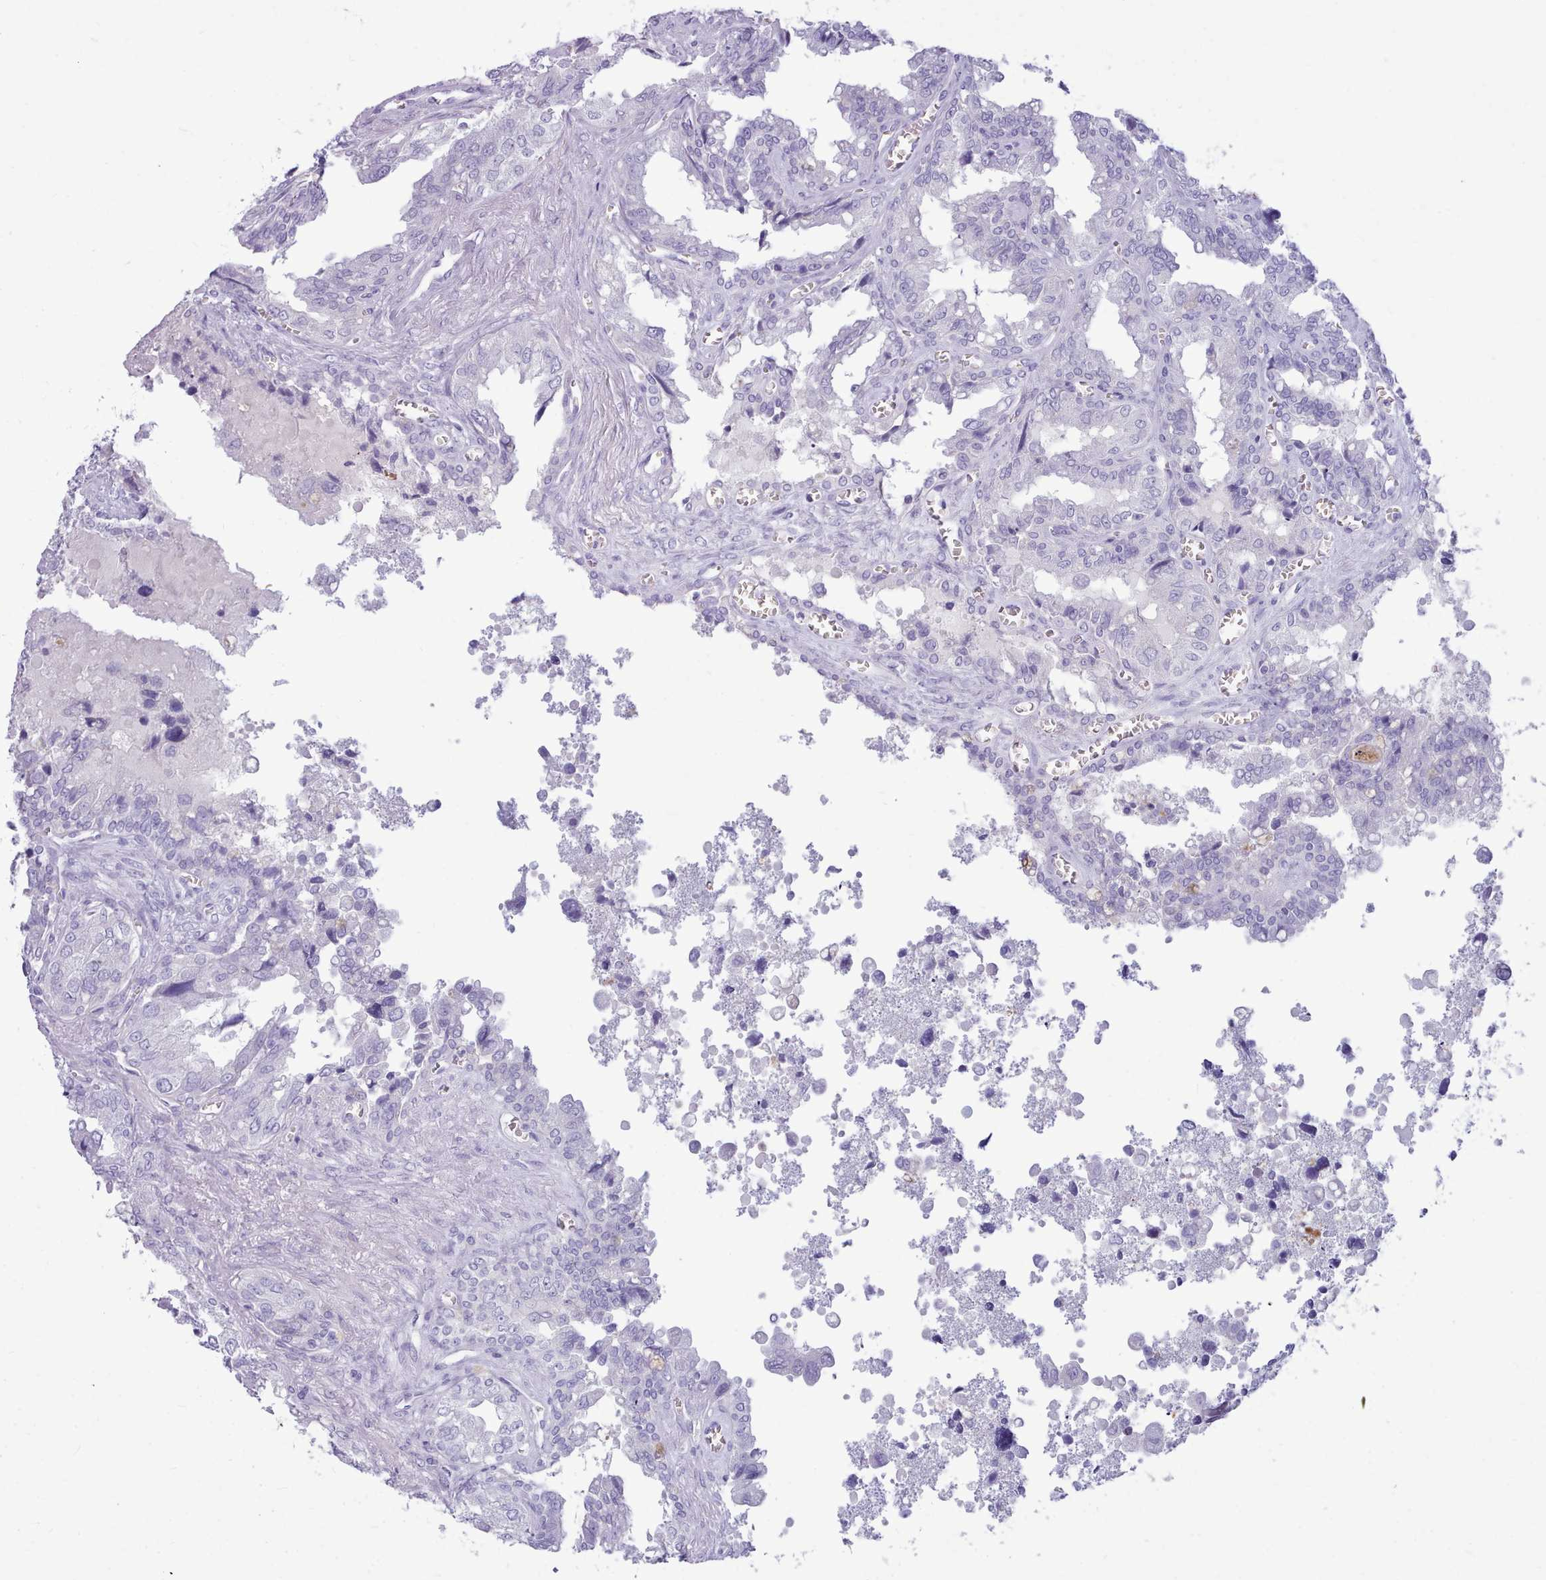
{"staining": {"intensity": "negative", "quantity": "none", "location": "none"}, "tissue": "seminal vesicle", "cell_type": "Glandular cells", "image_type": "normal", "snomed": [{"axis": "morphology", "description": "Normal tissue, NOS"}, {"axis": "topography", "description": "Seminal veicle"}], "caption": "High magnification brightfield microscopy of benign seminal vesicle stained with DAB (3,3'-diaminobenzidine) (brown) and counterstained with hematoxylin (blue): glandular cells show no significant staining. (Immunohistochemistry (ihc), brightfield microscopy, high magnification).", "gene": "NKX1", "patient": {"sex": "male", "age": 67}}